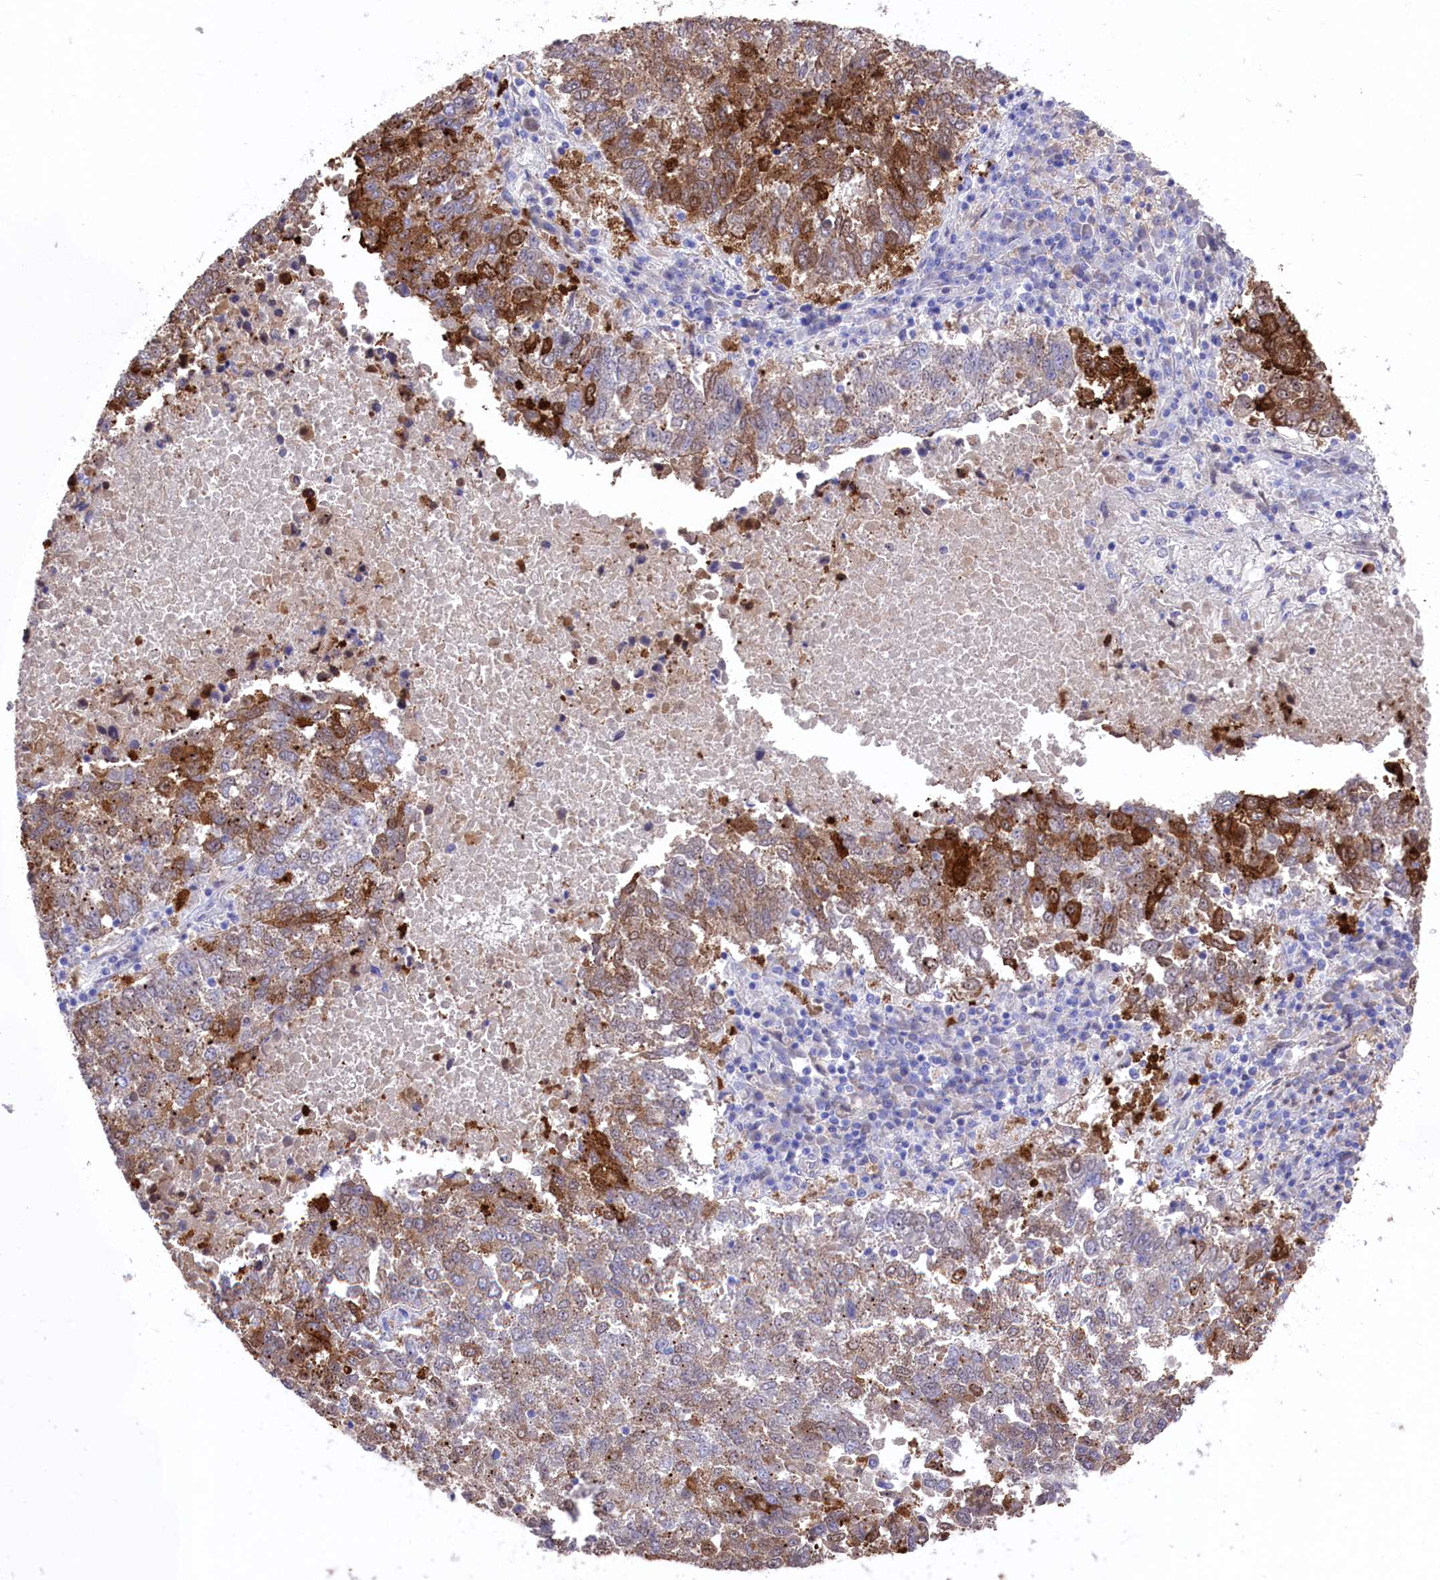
{"staining": {"intensity": "strong", "quantity": "<25%", "location": "cytoplasmic/membranous"}, "tissue": "lung cancer", "cell_type": "Tumor cells", "image_type": "cancer", "snomed": [{"axis": "morphology", "description": "Squamous cell carcinoma, NOS"}, {"axis": "topography", "description": "Lung"}], "caption": "This is a micrograph of IHC staining of lung squamous cell carcinoma, which shows strong staining in the cytoplasmic/membranous of tumor cells.", "gene": "LHFPL4", "patient": {"sex": "male", "age": 73}}